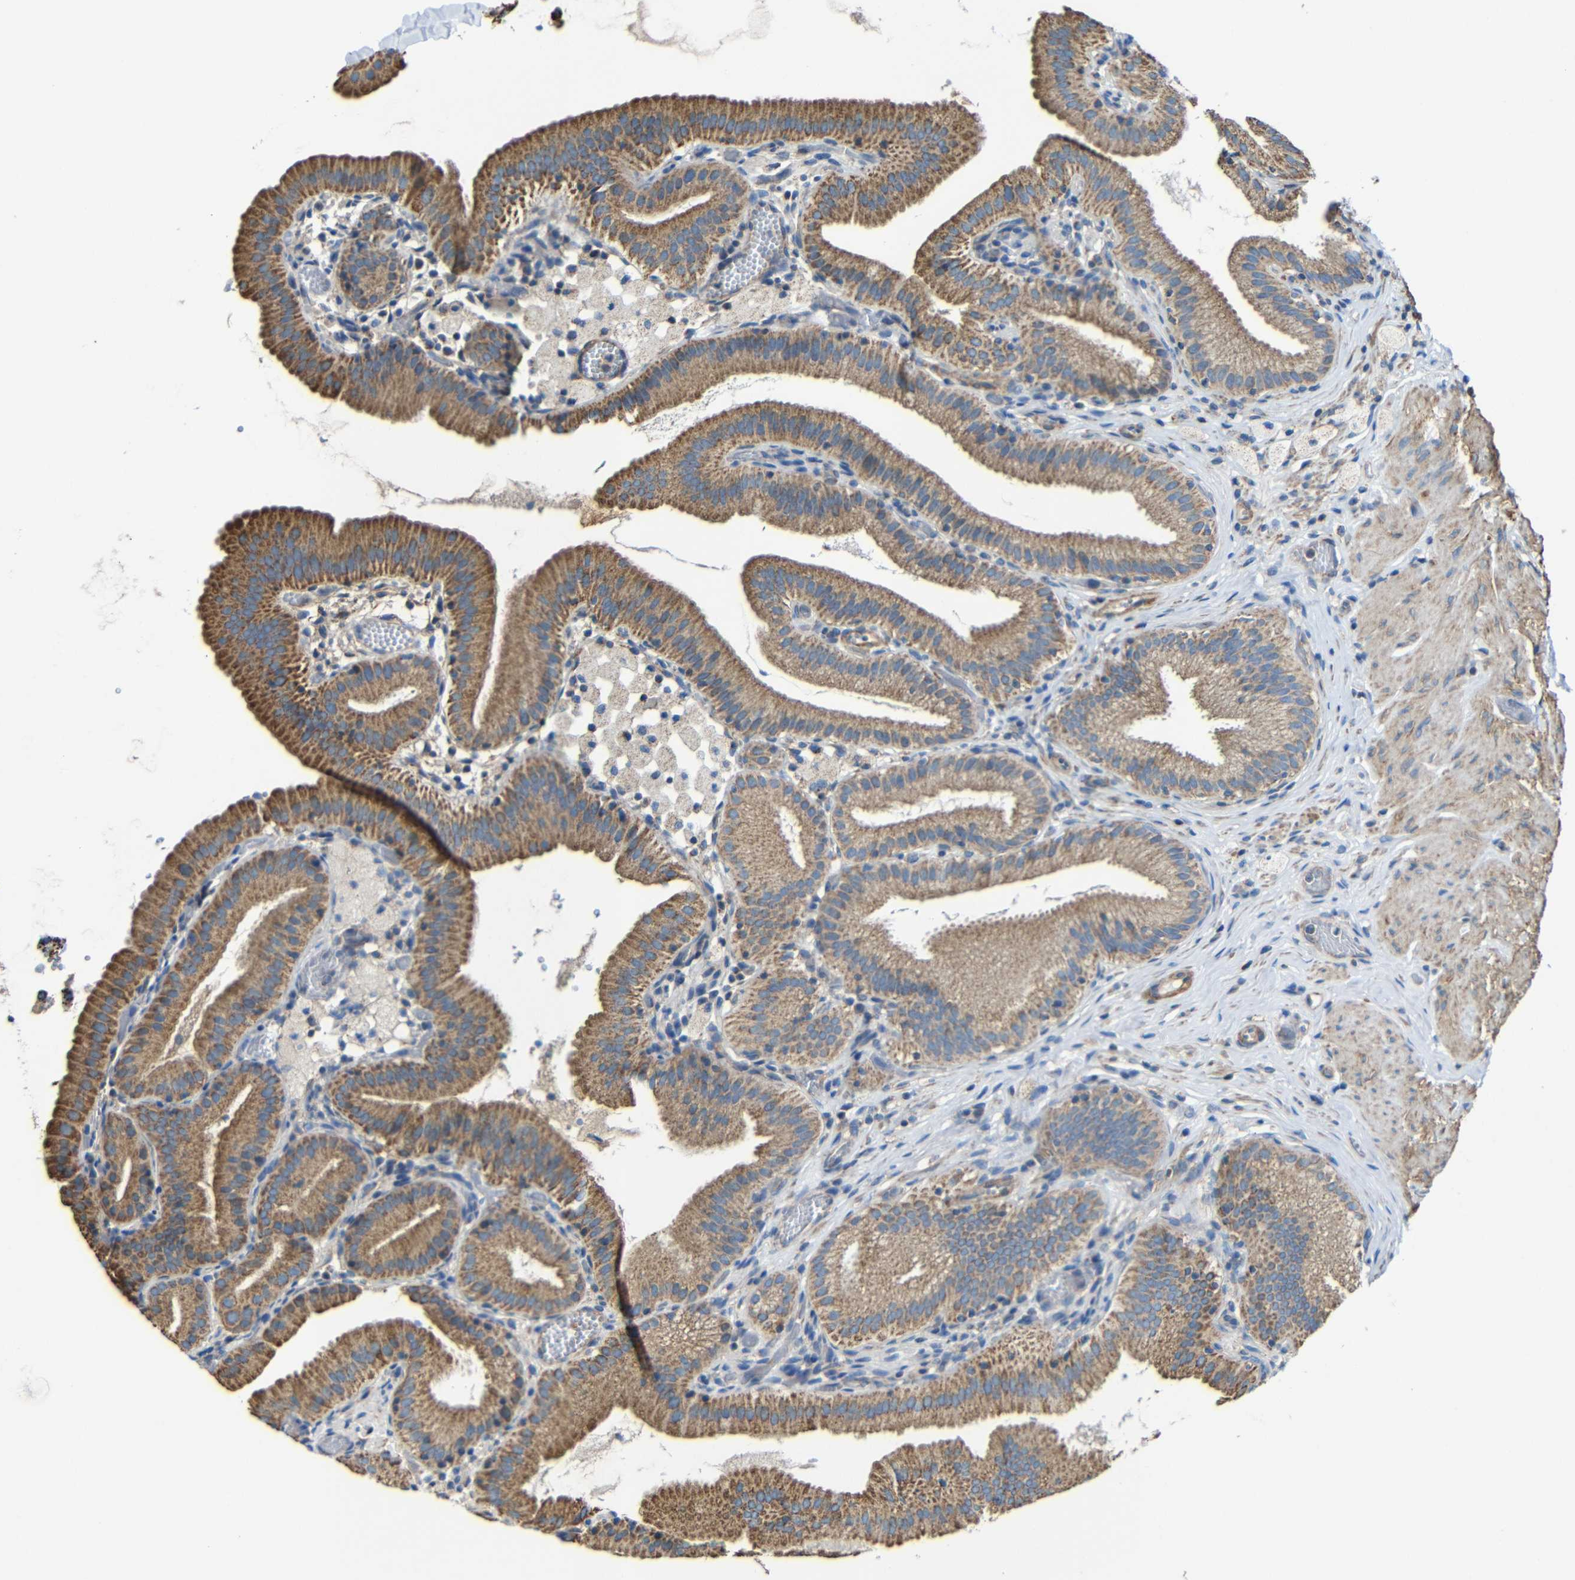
{"staining": {"intensity": "strong", "quantity": ">75%", "location": "cytoplasmic/membranous"}, "tissue": "gallbladder", "cell_type": "Glandular cells", "image_type": "normal", "snomed": [{"axis": "morphology", "description": "Normal tissue, NOS"}, {"axis": "topography", "description": "Gallbladder"}], "caption": "An image of gallbladder stained for a protein demonstrates strong cytoplasmic/membranous brown staining in glandular cells. (Stains: DAB (3,3'-diaminobenzidine) in brown, nuclei in blue, Microscopy: brightfield microscopy at high magnification).", "gene": "INTS6L", "patient": {"sex": "male", "age": 54}}